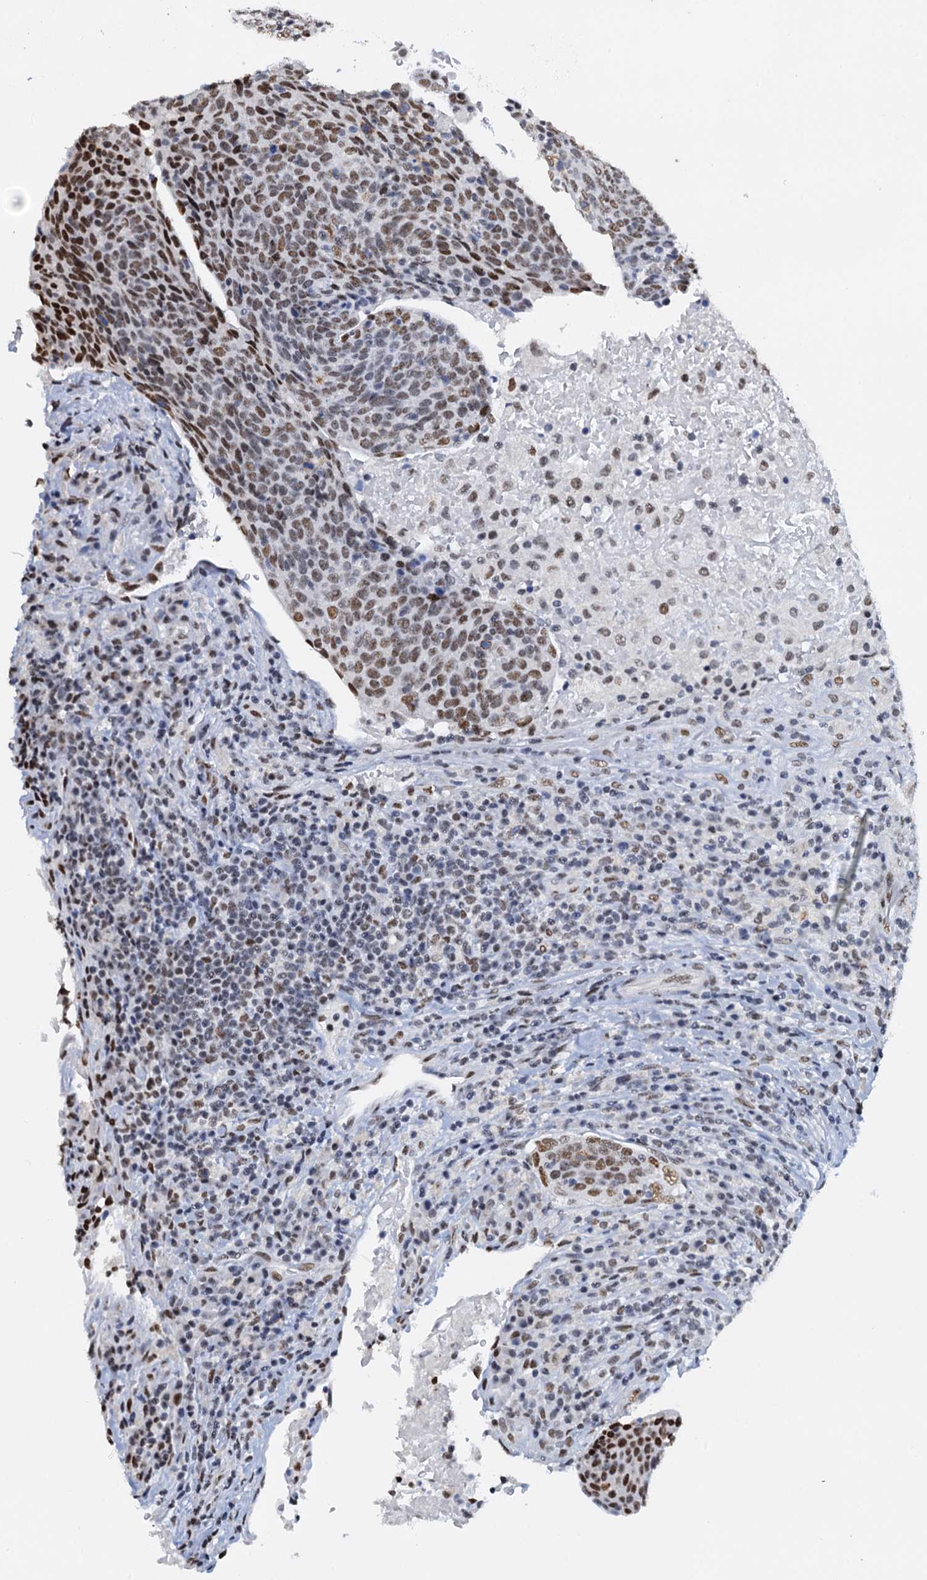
{"staining": {"intensity": "moderate", "quantity": ">75%", "location": "nuclear"}, "tissue": "head and neck cancer", "cell_type": "Tumor cells", "image_type": "cancer", "snomed": [{"axis": "morphology", "description": "Squamous cell carcinoma, NOS"}, {"axis": "morphology", "description": "Squamous cell carcinoma, metastatic, NOS"}, {"axis": "topography", "description": "Lymph node"}, {"axis": "topography", "description": "Head-Neck"}], "caption": "Human squamous cell carcinoma (head and neck) stained with a protein marker shows moderate staining in tumor cells.", "gene": "SLTM", "patient": {"sex": "male", "age": 62}}